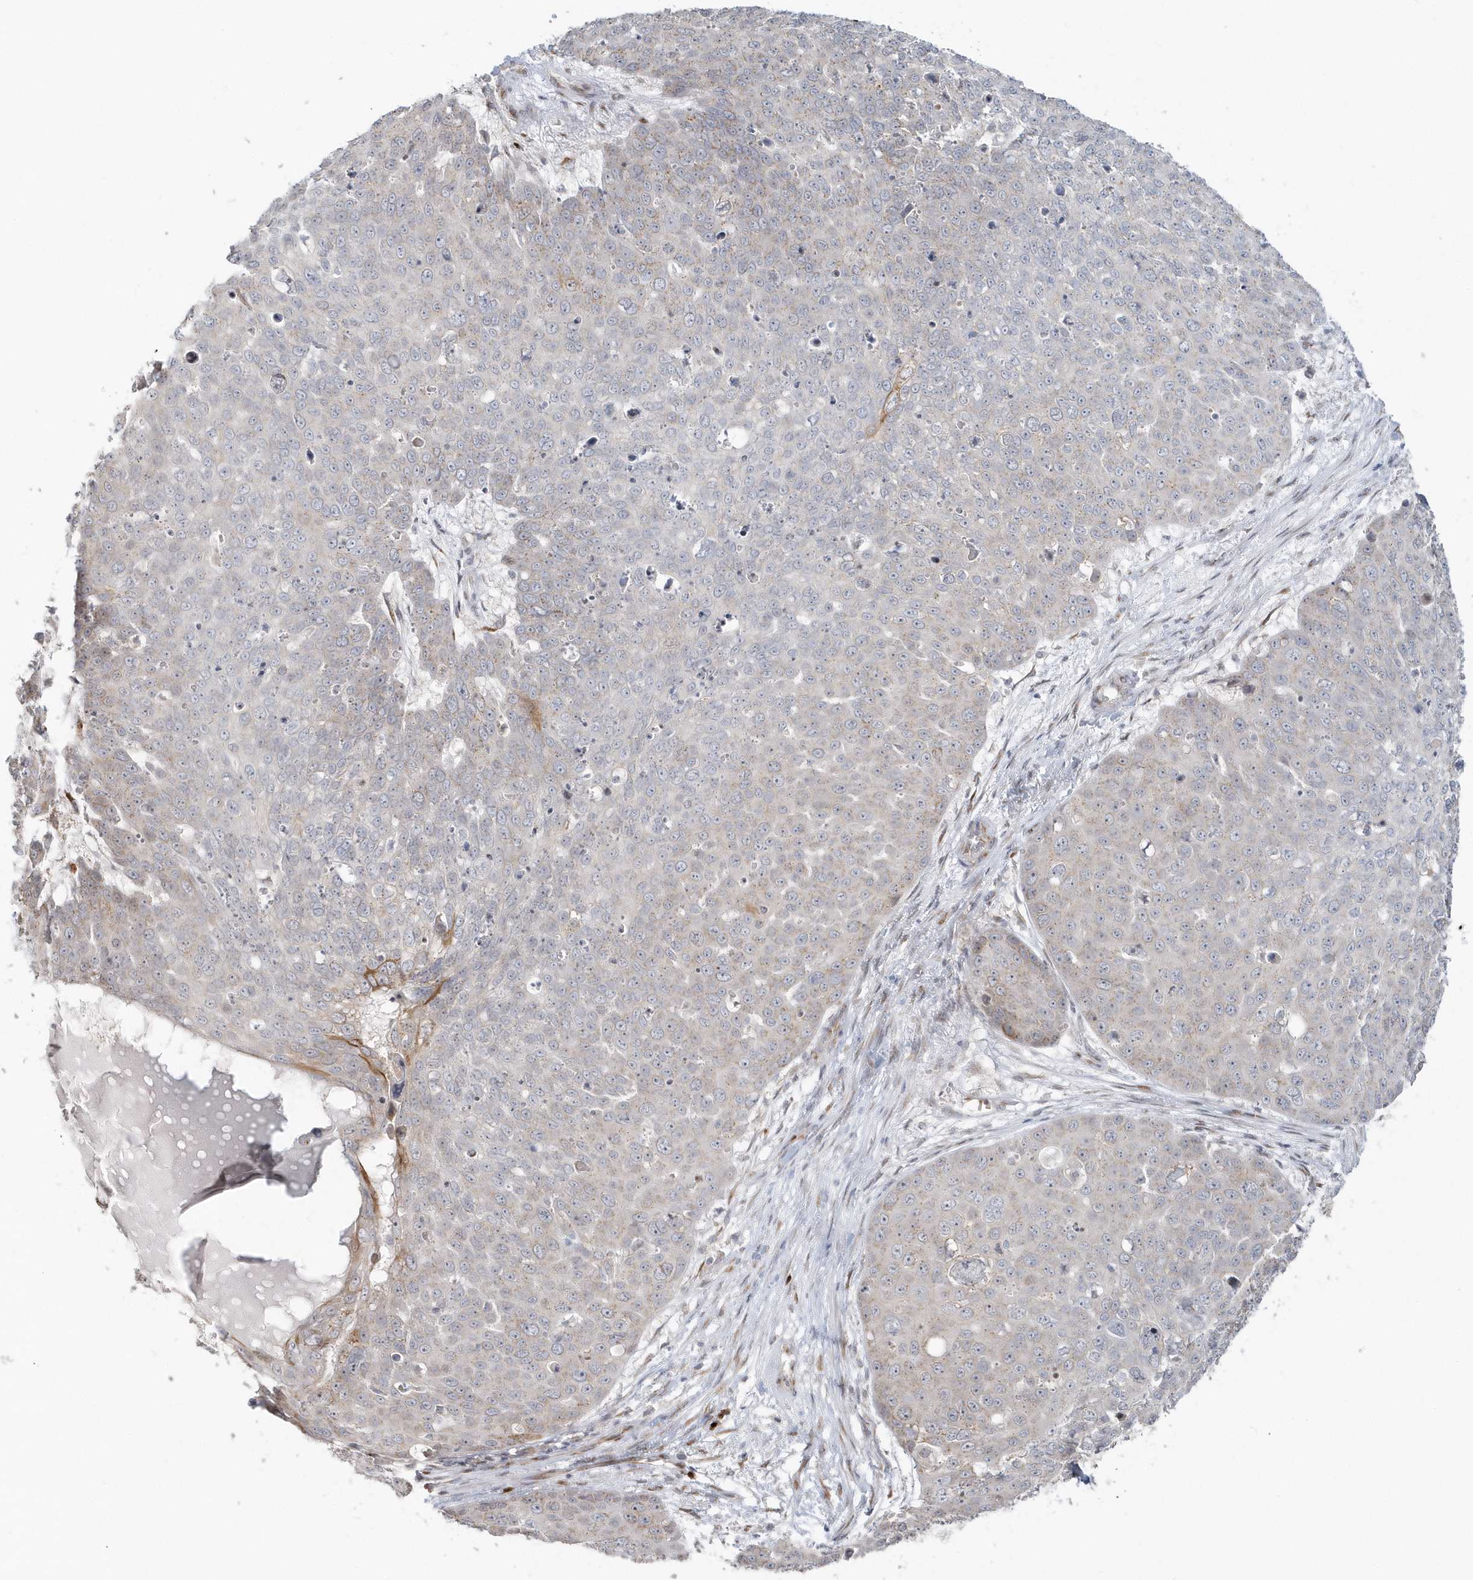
{"staining": {"intensity": "weak", "quantity": "<25%", "location": "cytoplasmic/membranous"}, "tissue": "skin cancer", "cell_type": "Tumor cells", "image_type": "cancer", "snomed": [{"axis": "morphology", "description": "Squamous cell carcinoma, NOS"}, {"axis": "topography", "description": "Skin"}], "caption": "Immunohistochemistry micrograph of human skin cancer stained for a protein (brown), which reveals no positivity in tumor cells. Brightfield microscopy of immunohistochemistry (IHC) stained with DAB (brown) and hematoxylin (blue), captured at high magnification.", "gene": "DHFR", "patient": {"sex": "male", "age": 71}}